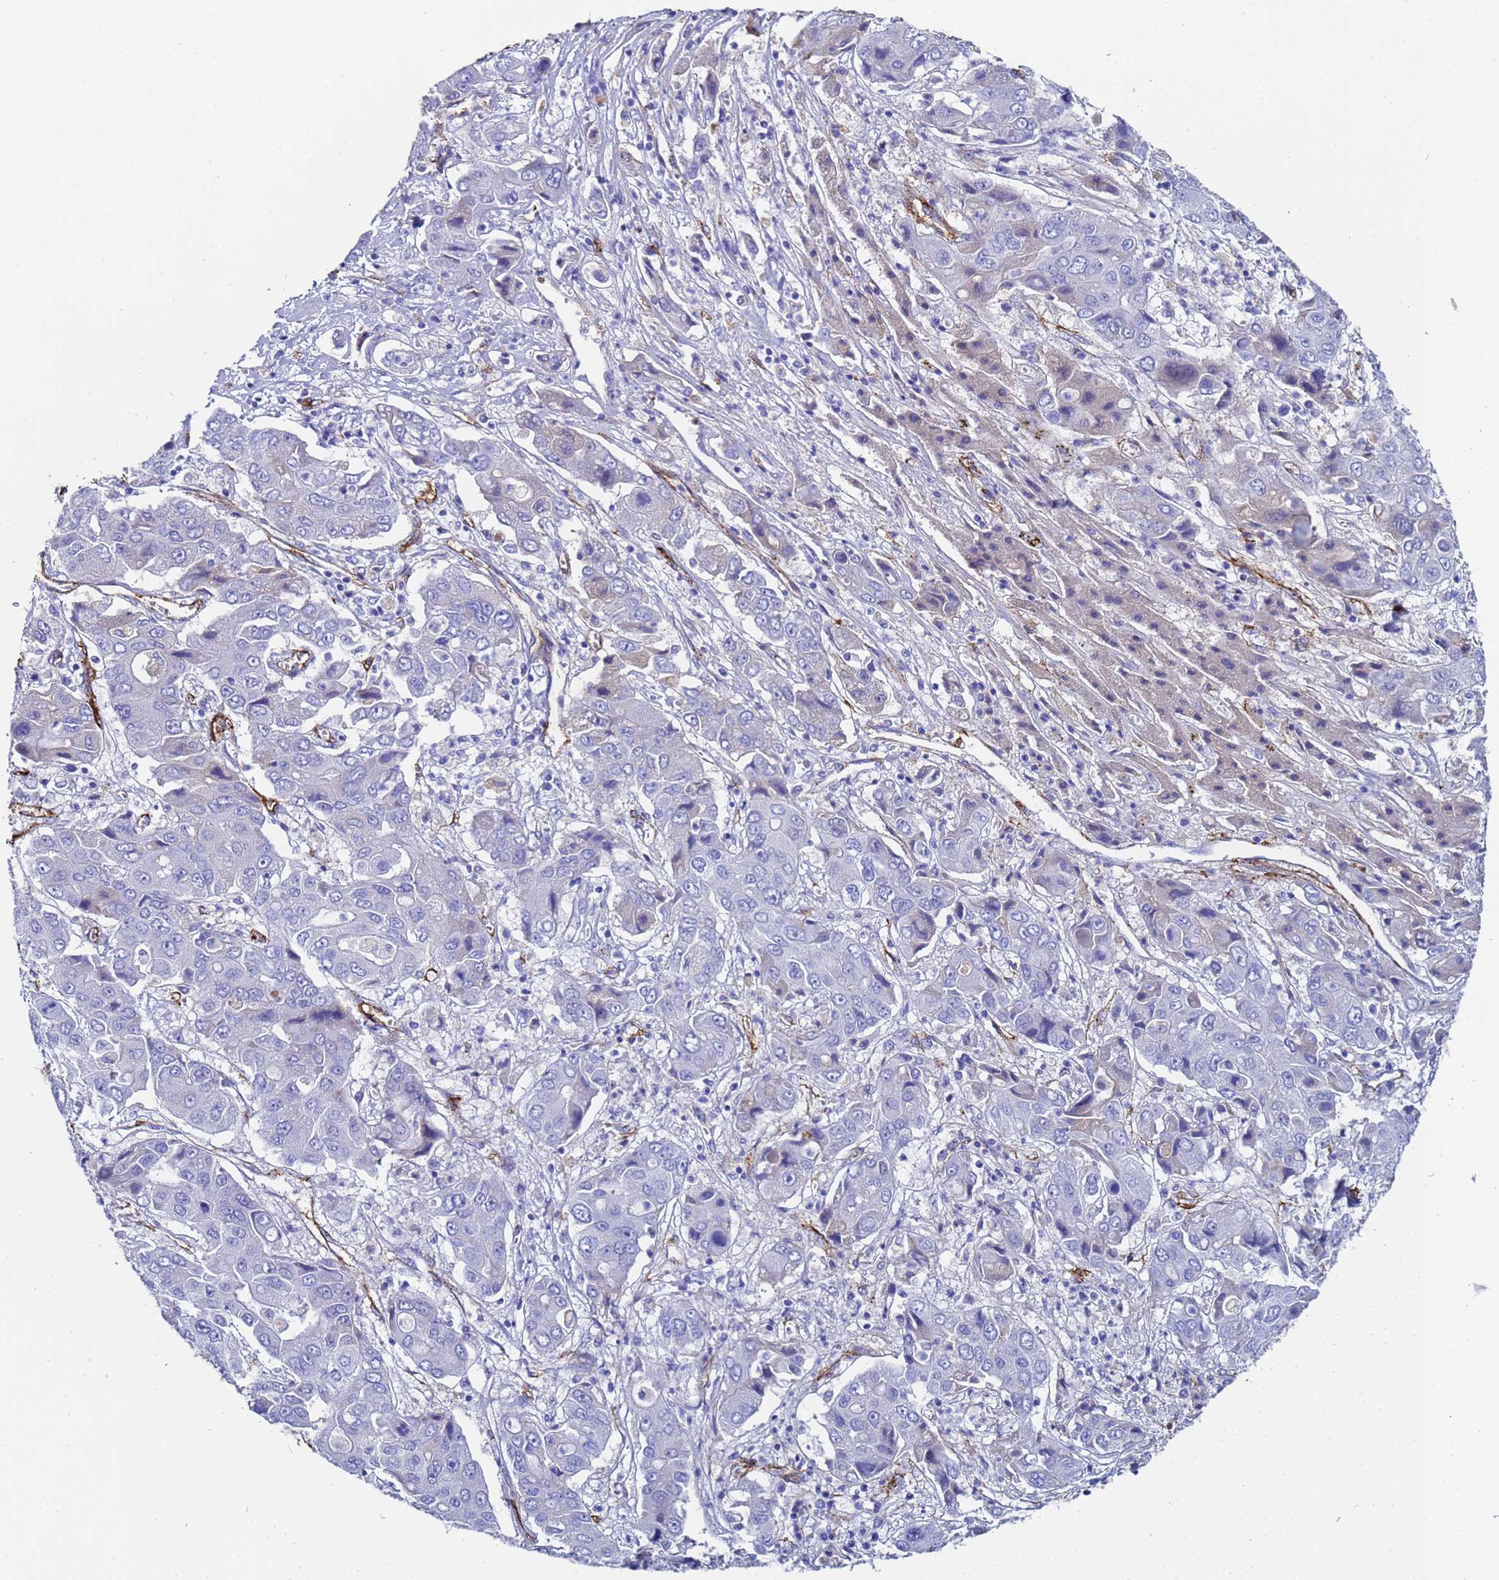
{"staining": {"intensity": "negative", "quantity": "none", "location": "none"}, "tissue": "liver cancer", "cell_type": "Tumor cells", "image_type": "cancer", "snomed": [{"axis": "morphology", "description": "Cholangiocarcinoma"}, {"axis": "topography", "description": "Liver"}], "caption": "An immunohistochemistry (IHC) histopathology image of liver cholangiocarcinoma is shown. There is no staining in tumor cells of liver cholangiocarcinoma.", "gene": "ADIPOQ", "patient": {"sex": "male", "age": 67}}